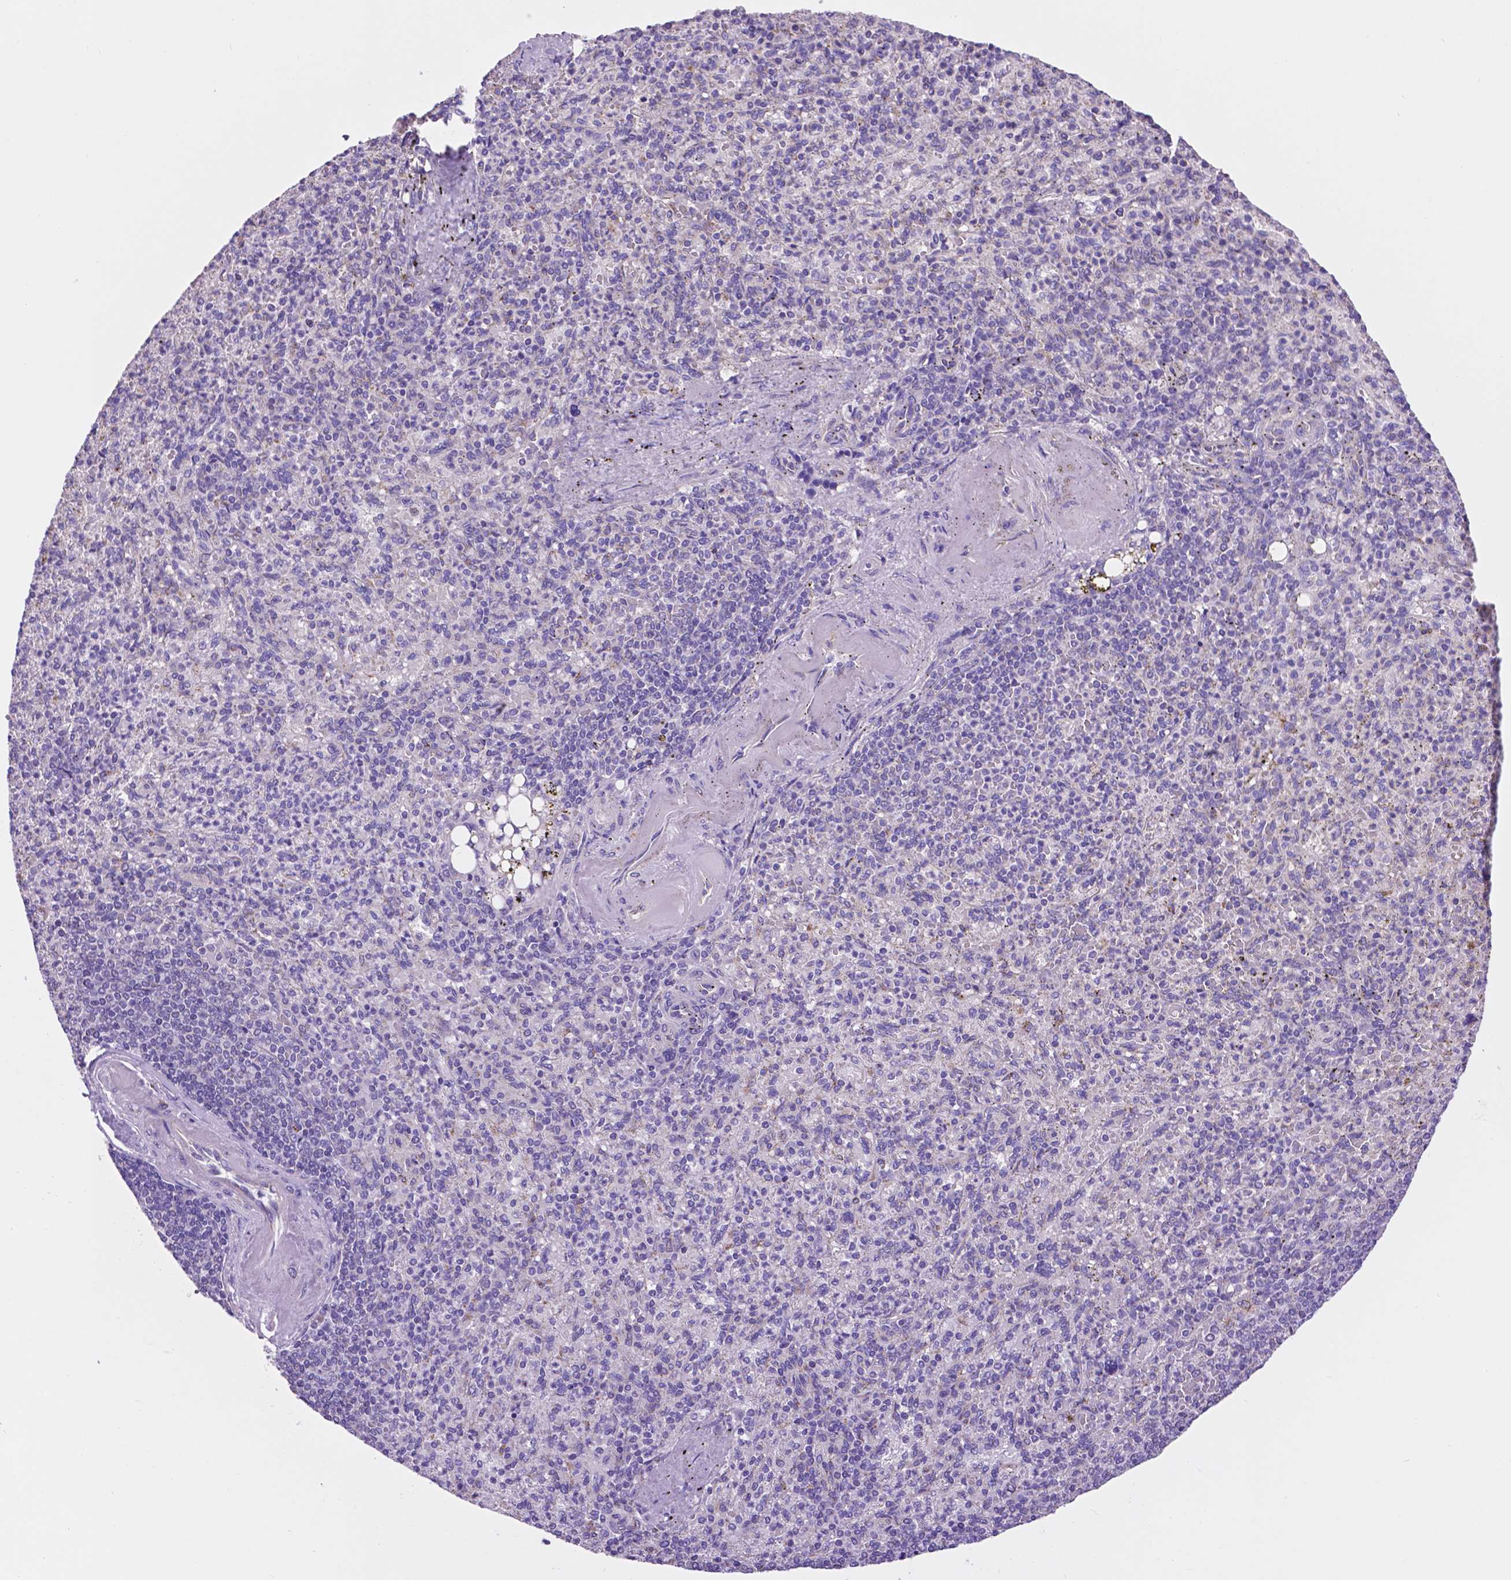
{"staining": {"intensity": "negative", "quantity": "none", "location": "none"}, "tissue": "spleen", "cell_type": "Cells in red pulp", "image_type": "normal", "snomed": [{"axis": "morphology", "description": "Normal tissue, NOS"}, {"axis": "topography", "description": "Spleen"}], "caption": "Immunohistochemistry of unremarkable human spleen reveals no staining in cells in red pulp. (DAB (3,3'-diaminobenzidine) IHC with hematoxylin counter stain).", "gene": "TMEM121B", "patient": {"sex": "female", "age": 74}}